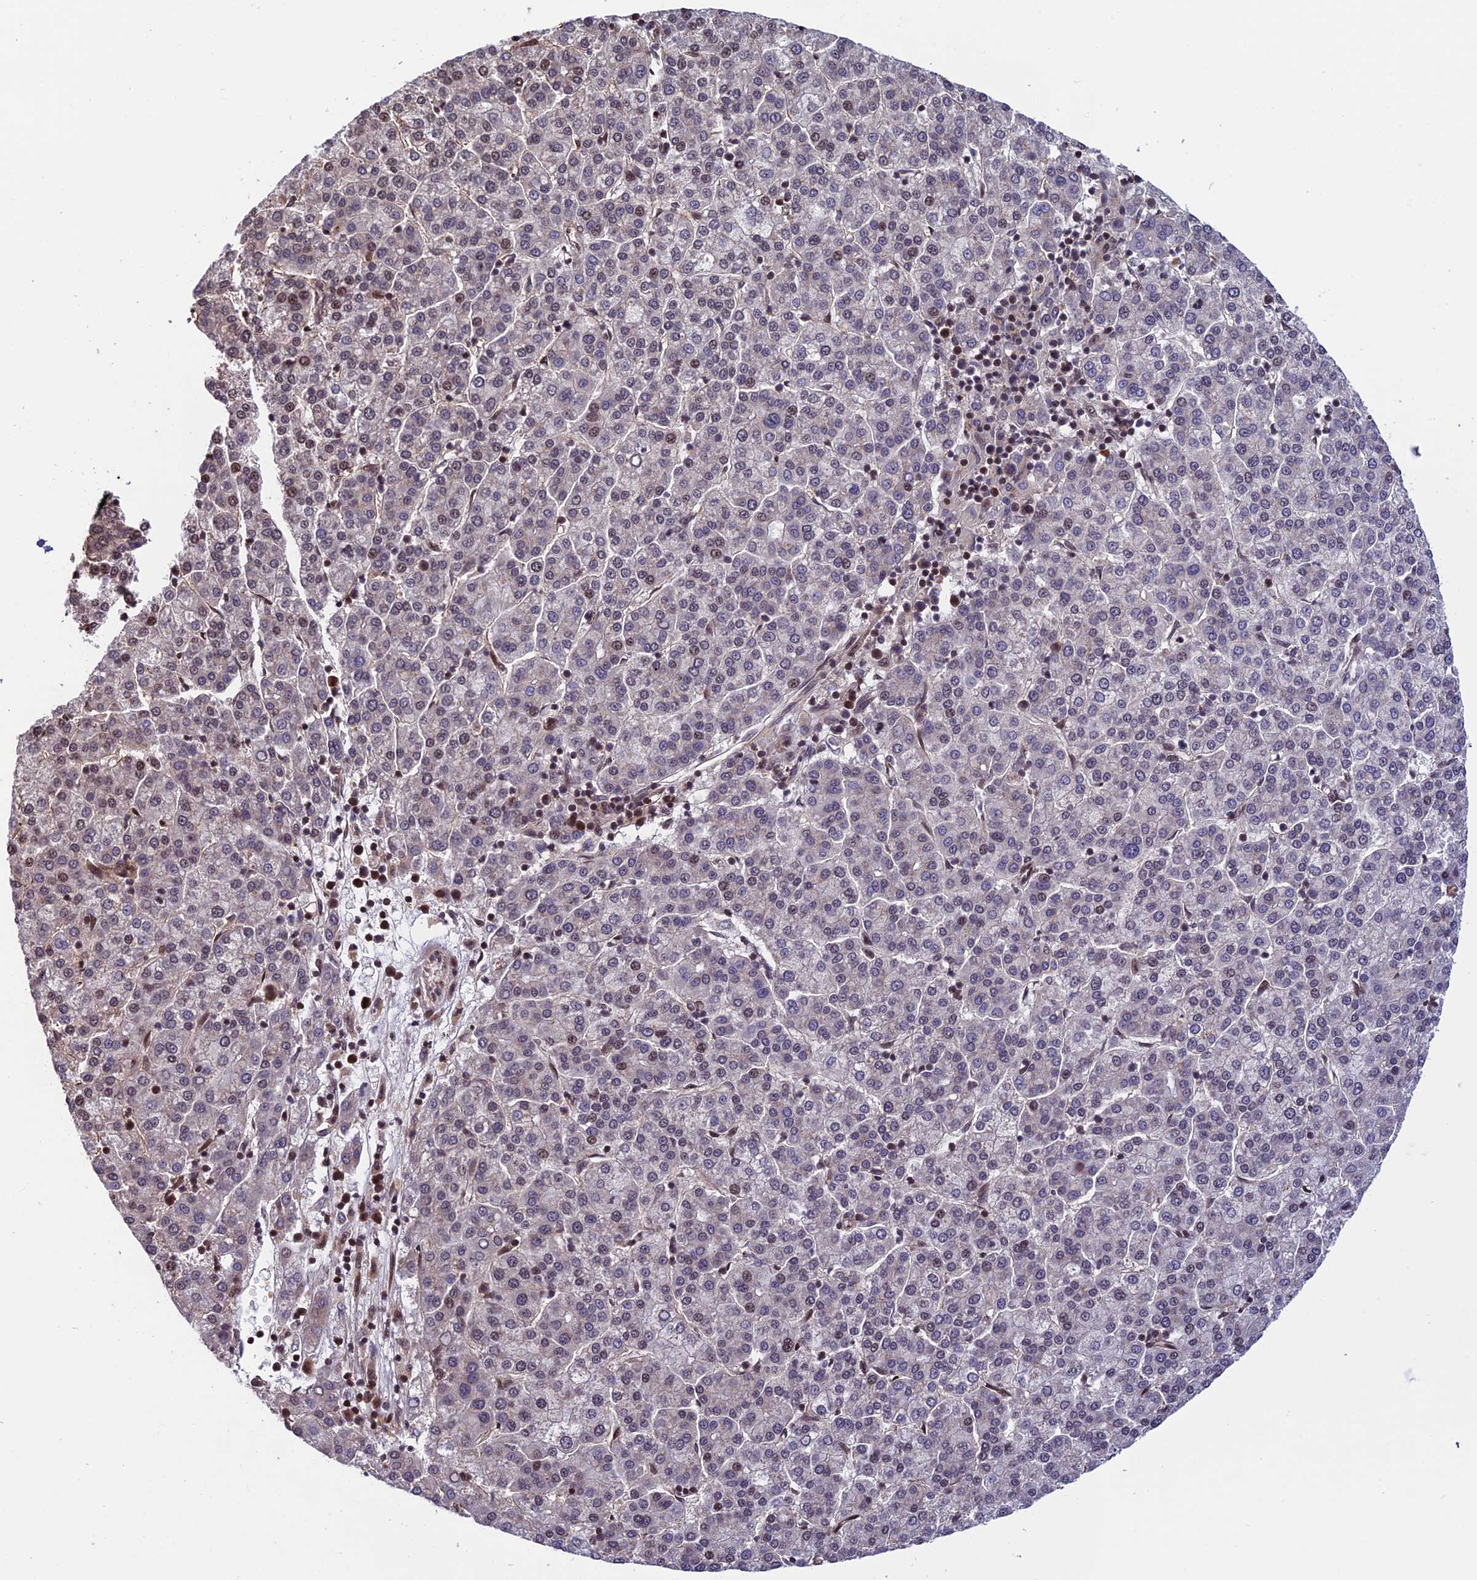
{"staining": {"intensity": "weak", "quantity": "<25%", "location": "nuclear"}, "tissue": "liver cancer", "cell_type": "Tumor cells", "image_type": "cancer", "snomed": [{"axis": "morphology", "description": "Carcinoma, Hepatocellular, NOS"}, {"axis": "topography", "description": "Liver"}], "caption": "The IHC photomicrograph has no significant expression in tumor cells of liver hepatocellular carcinoma tissue.", "gene": "SMIM7", "patient": {"sex": "female", "age": 58}}